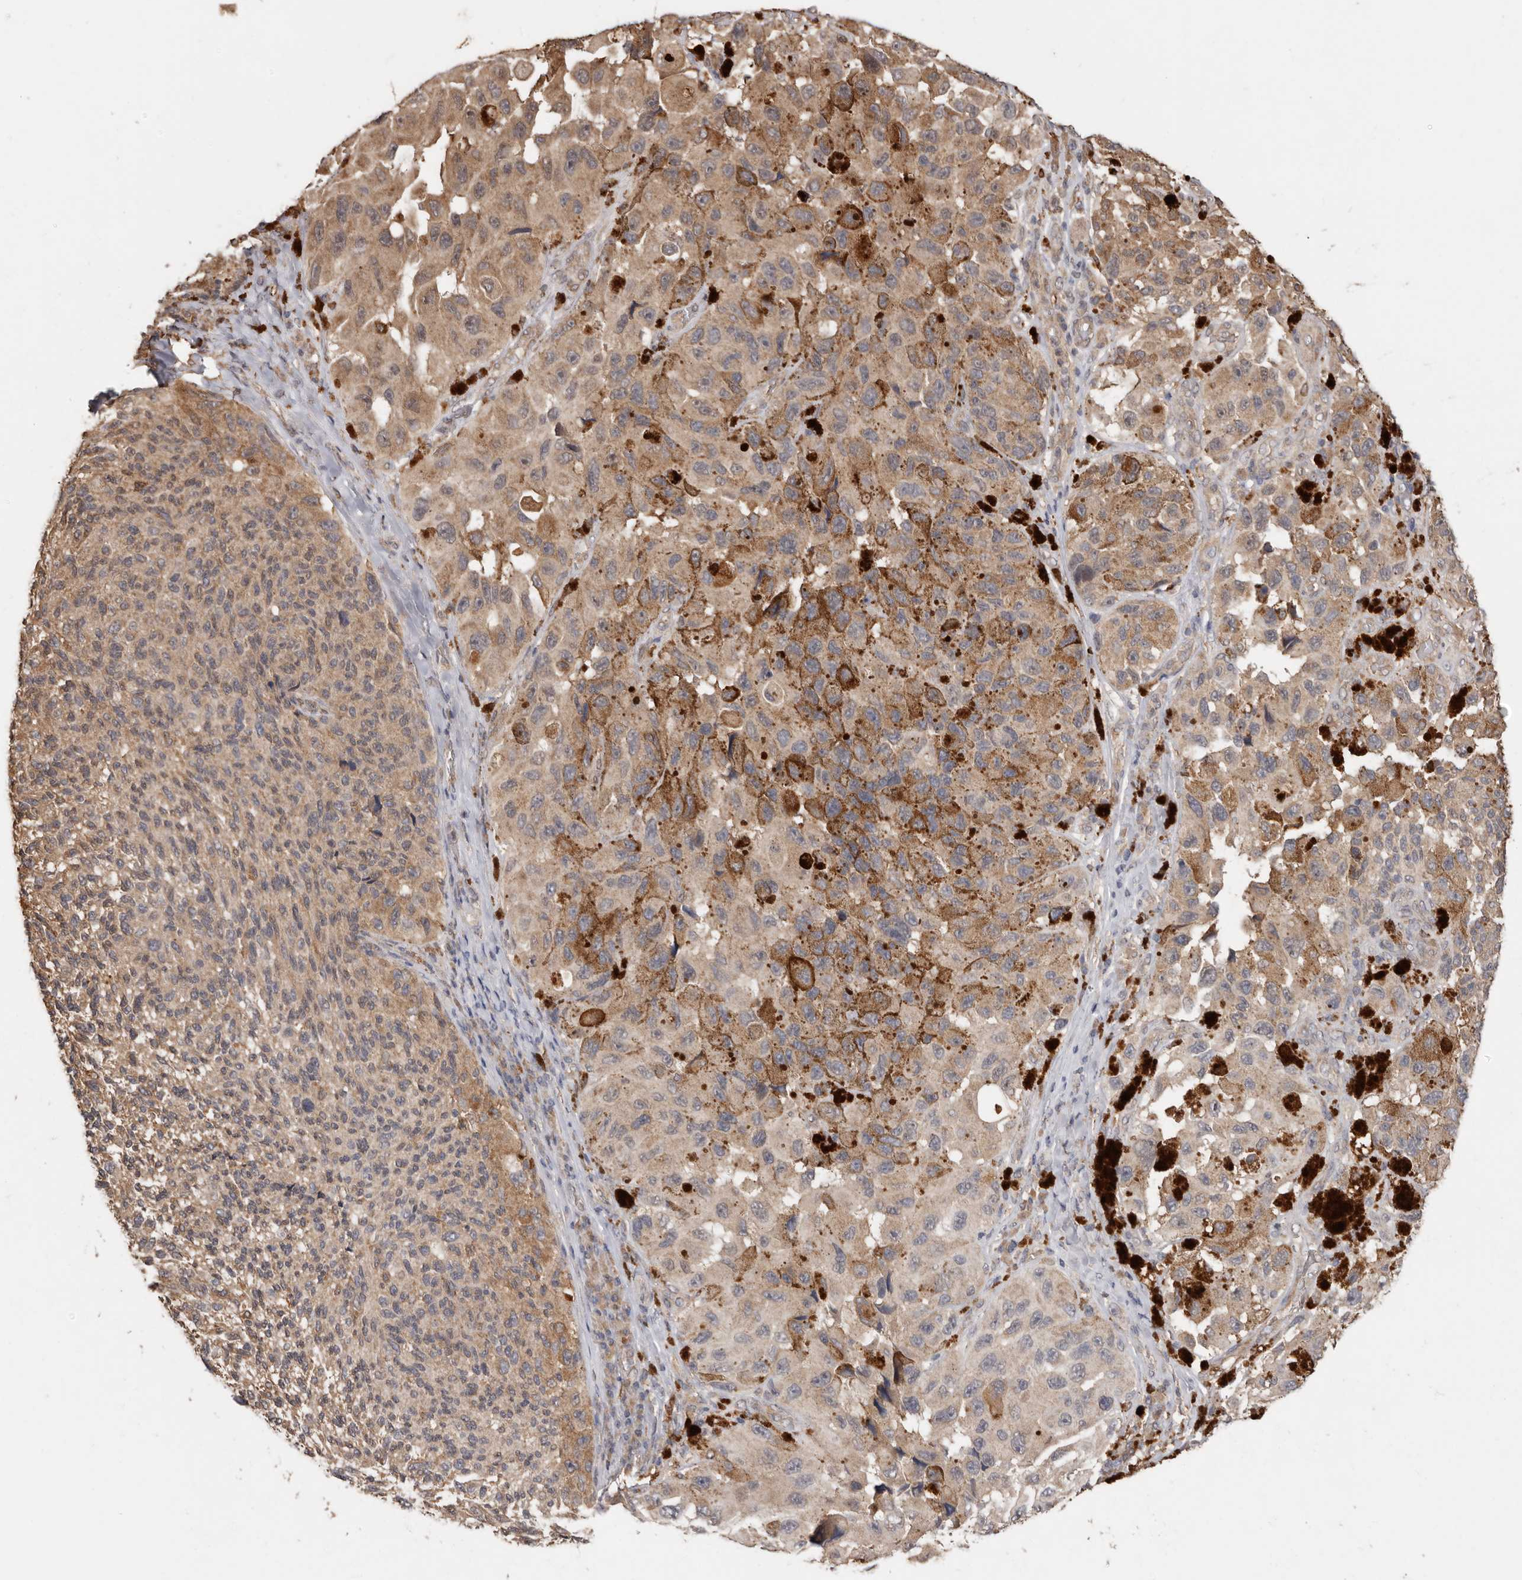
{"staining": {"intensity": "moderate", "quantity": ">75%", "location": "cytoplasmic/membranous"}, "tissue": "melanoma", "cell_type": "Tumor cells", "image_type": "cancer", "snomed": [{"axis": "morphology", "description": "Malignant melanoma, NOS"}, {"axis": "topography", "description": "Skin"}], "caption": "High-power microscopy captured an immunohistochemistry (IHC) micrograph of malignant melanoma, revealing moderate cytoplasmic/membranous expression in approximately >75% of tumor cells. (brown staining indicates protein expression, while blue staining denotes nuclei).", "gene": "RSPO2", "patient": {"sex": "female", "age": 73}}